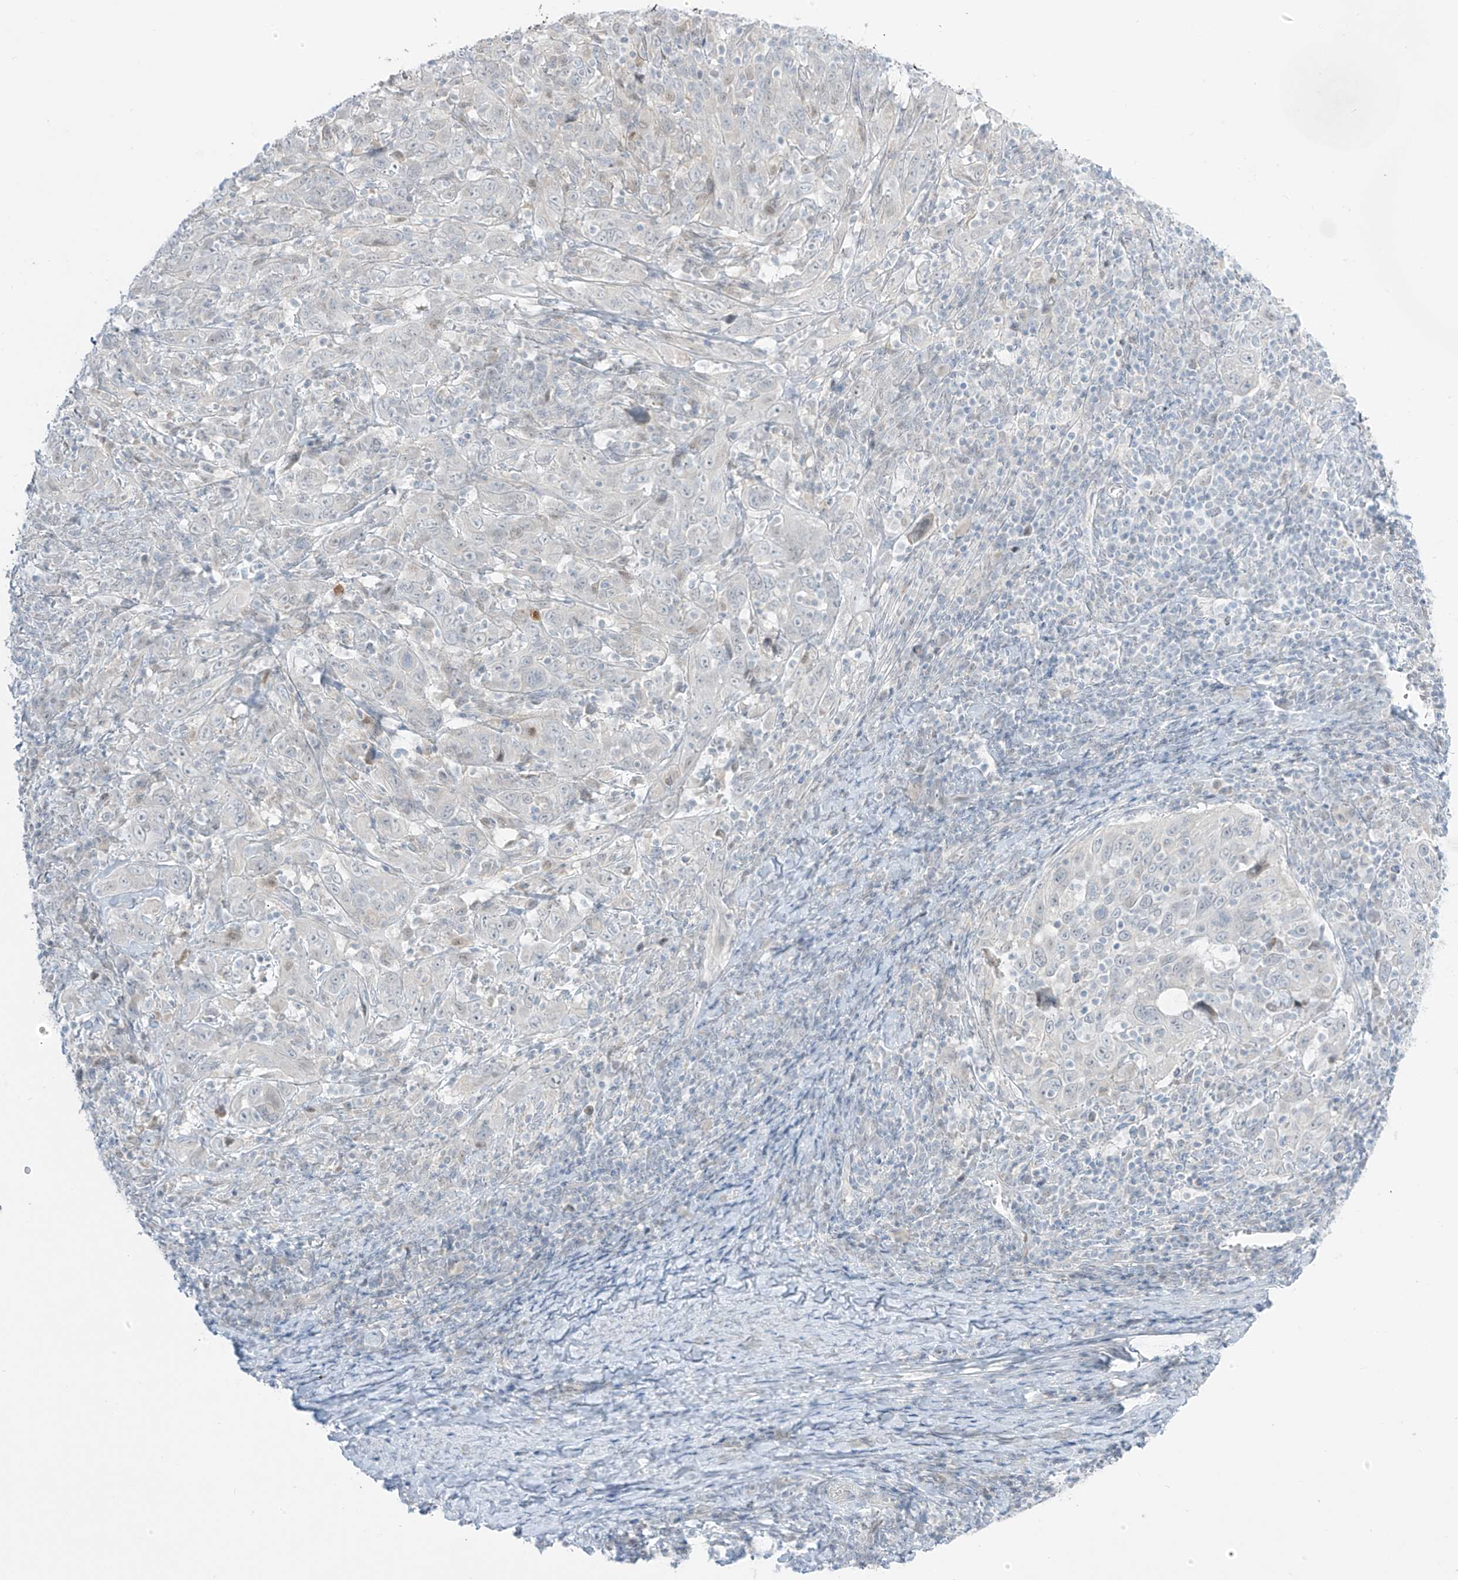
{"staining": {"intensity": "negative", "quantity": "none", "location": "none"}, "tissue": "cervical cancer", "cell_type": "Tumor cells", "image_type": "cancer", "snomed": [{"axis": "morphology", "description": "Squamous cell carcinoma, NOS"}, {"axis": "topography", "description": "Cervix"}], "caption": "Tumor cells are negative for protein expression in human cervical cancer (squamous cell carcinoma).", "gene": "ASPRV1", "patient": {"sex": "female", "age": 46}}